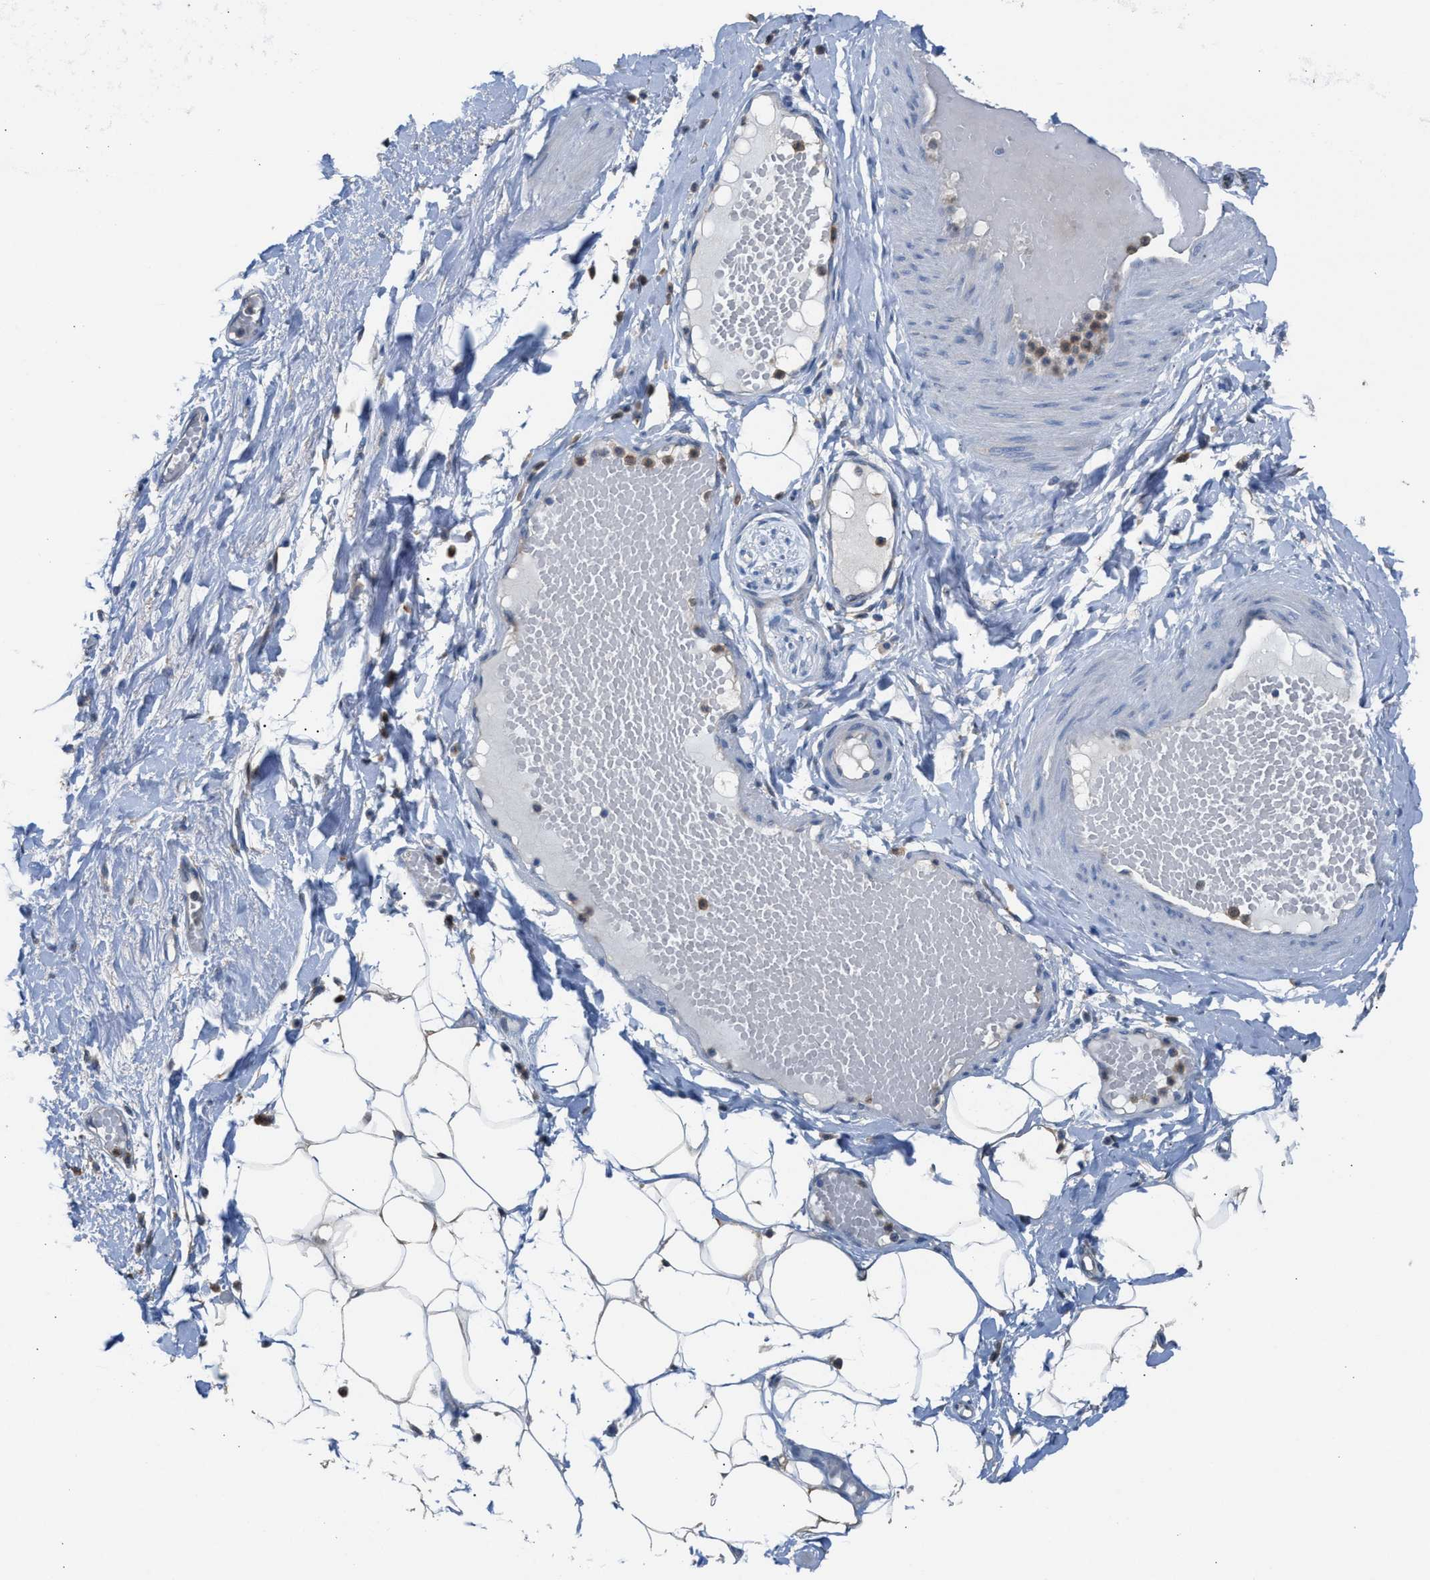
{"staining": {"intensity": "weak", "quantity": "25%-75%", "location": "cytoplasmic/membranous"}, "tissue": "adipose tissue", "cell_type": "Adipocytes", "image_type": "normal", "snomed": [{"axis": "morphology", "description": "Normal tissue, NOS"}, {"axis": "topography", "description": "Soft tissue"}], "caption": "DAB immunohistochemical staining of unremarkable human adipose tissue demonstrates weak cytoplasmic/membranous protein expression in approximately 25%-75% of adipocytes. Using DAB (3,3'-diaminobenzidine) (brown) and hematoxylin (blue) stains, captured at high magnification using brightfield microscopy.", "gene": "NQO2", "patient": {"sex": "male", "age": 72}}